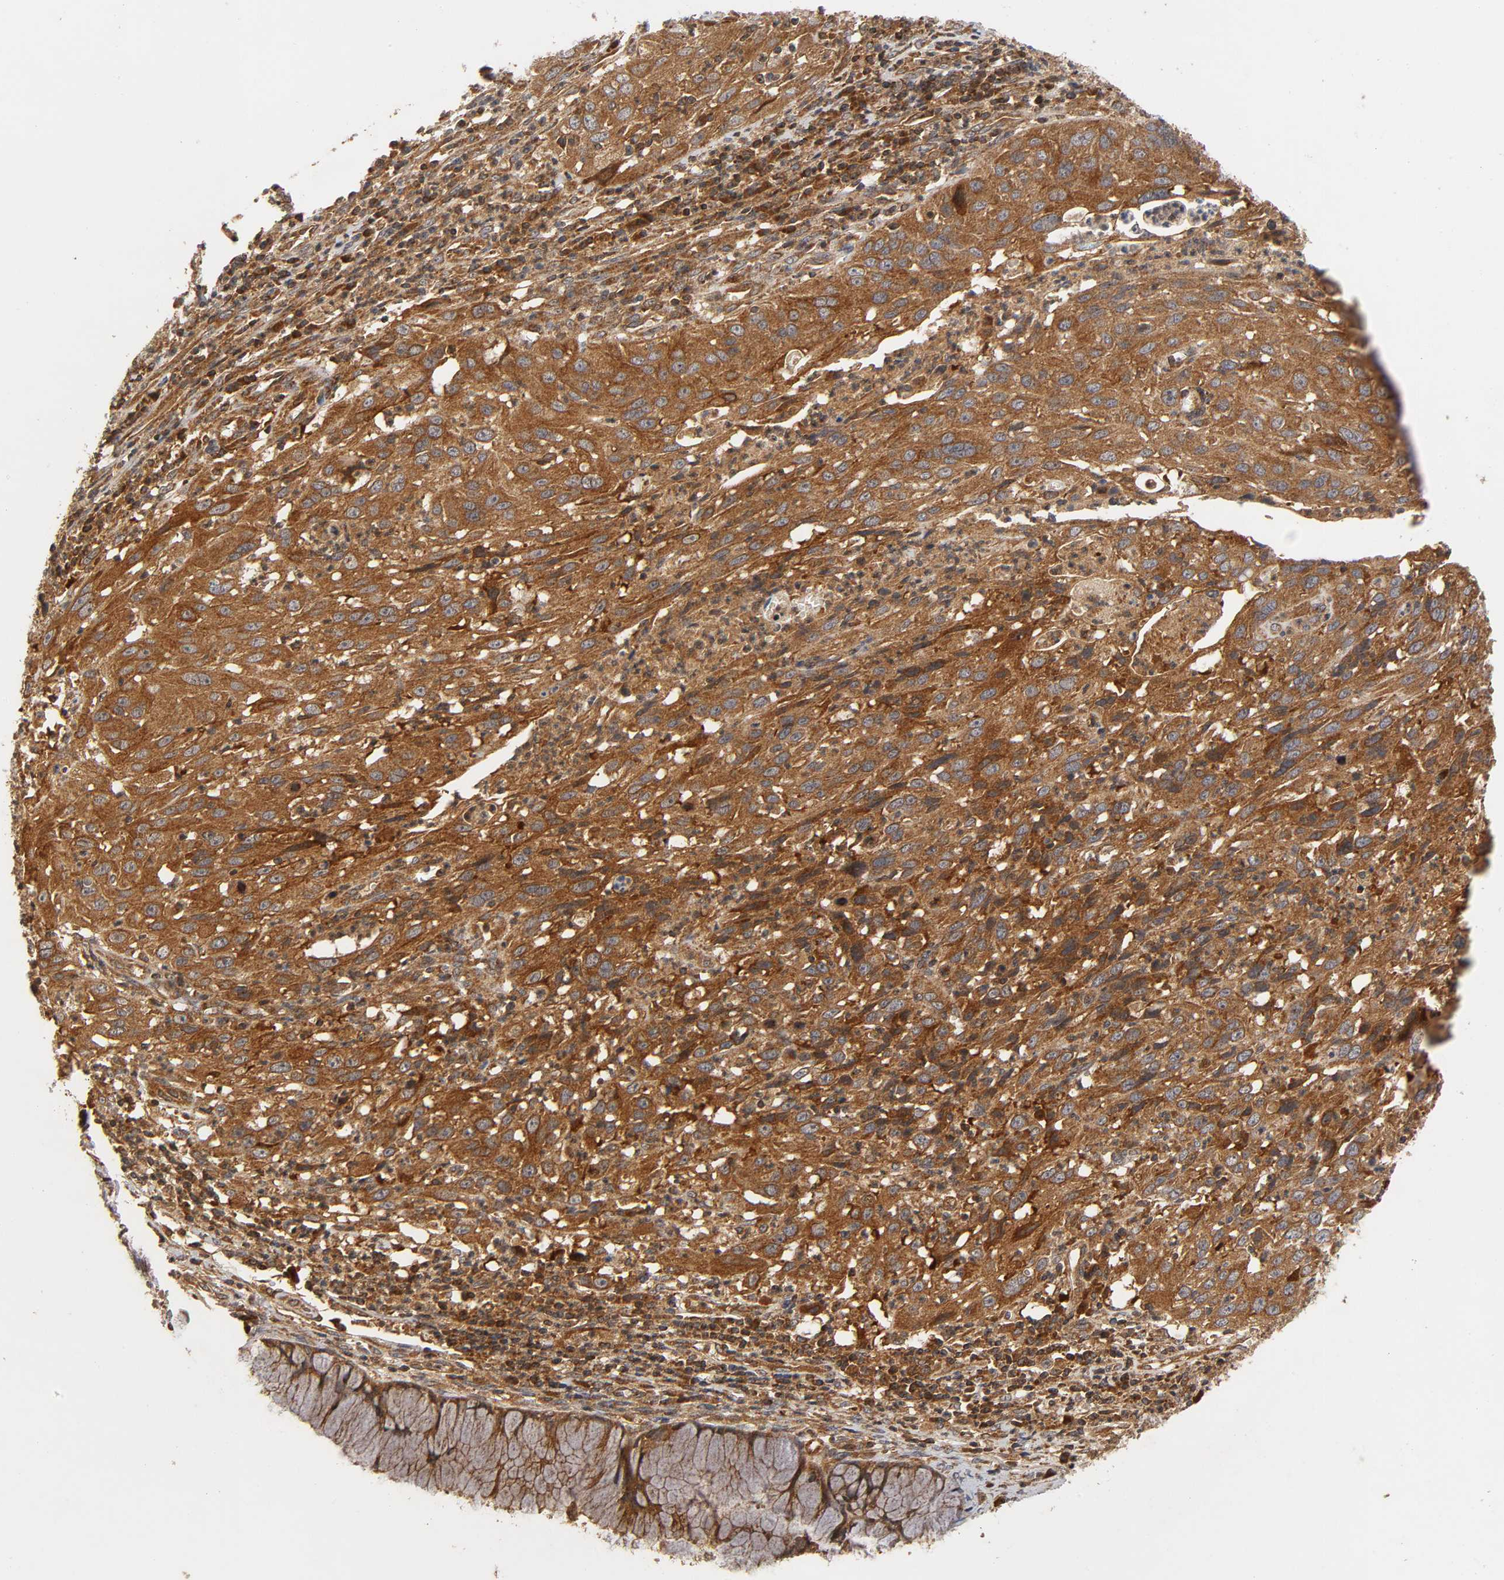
{"staining": {"intensity": "strong", "quantity": ">75%", "location": "cytoplasmic/membranous"}, "tissue": "cervical cancer", "cell_type": "Tumor cells", "image_type": "cancer", "snomed": [{"axis": "morphology", "description": "Squamous cell carcinoma, NOS"}, {"axis": "topography", "description": "Cervix"}], "caption": "Protein expression by IHC displays strong cytoplasmic/membranous staining in approximately >75% of tumor cells in squamous cell carcinoma (cervical). (DAB IHC with brightfield microscopy, high magnification).", "gene": "IKBKB", "patient": {"sex": "female", "age": 32}}